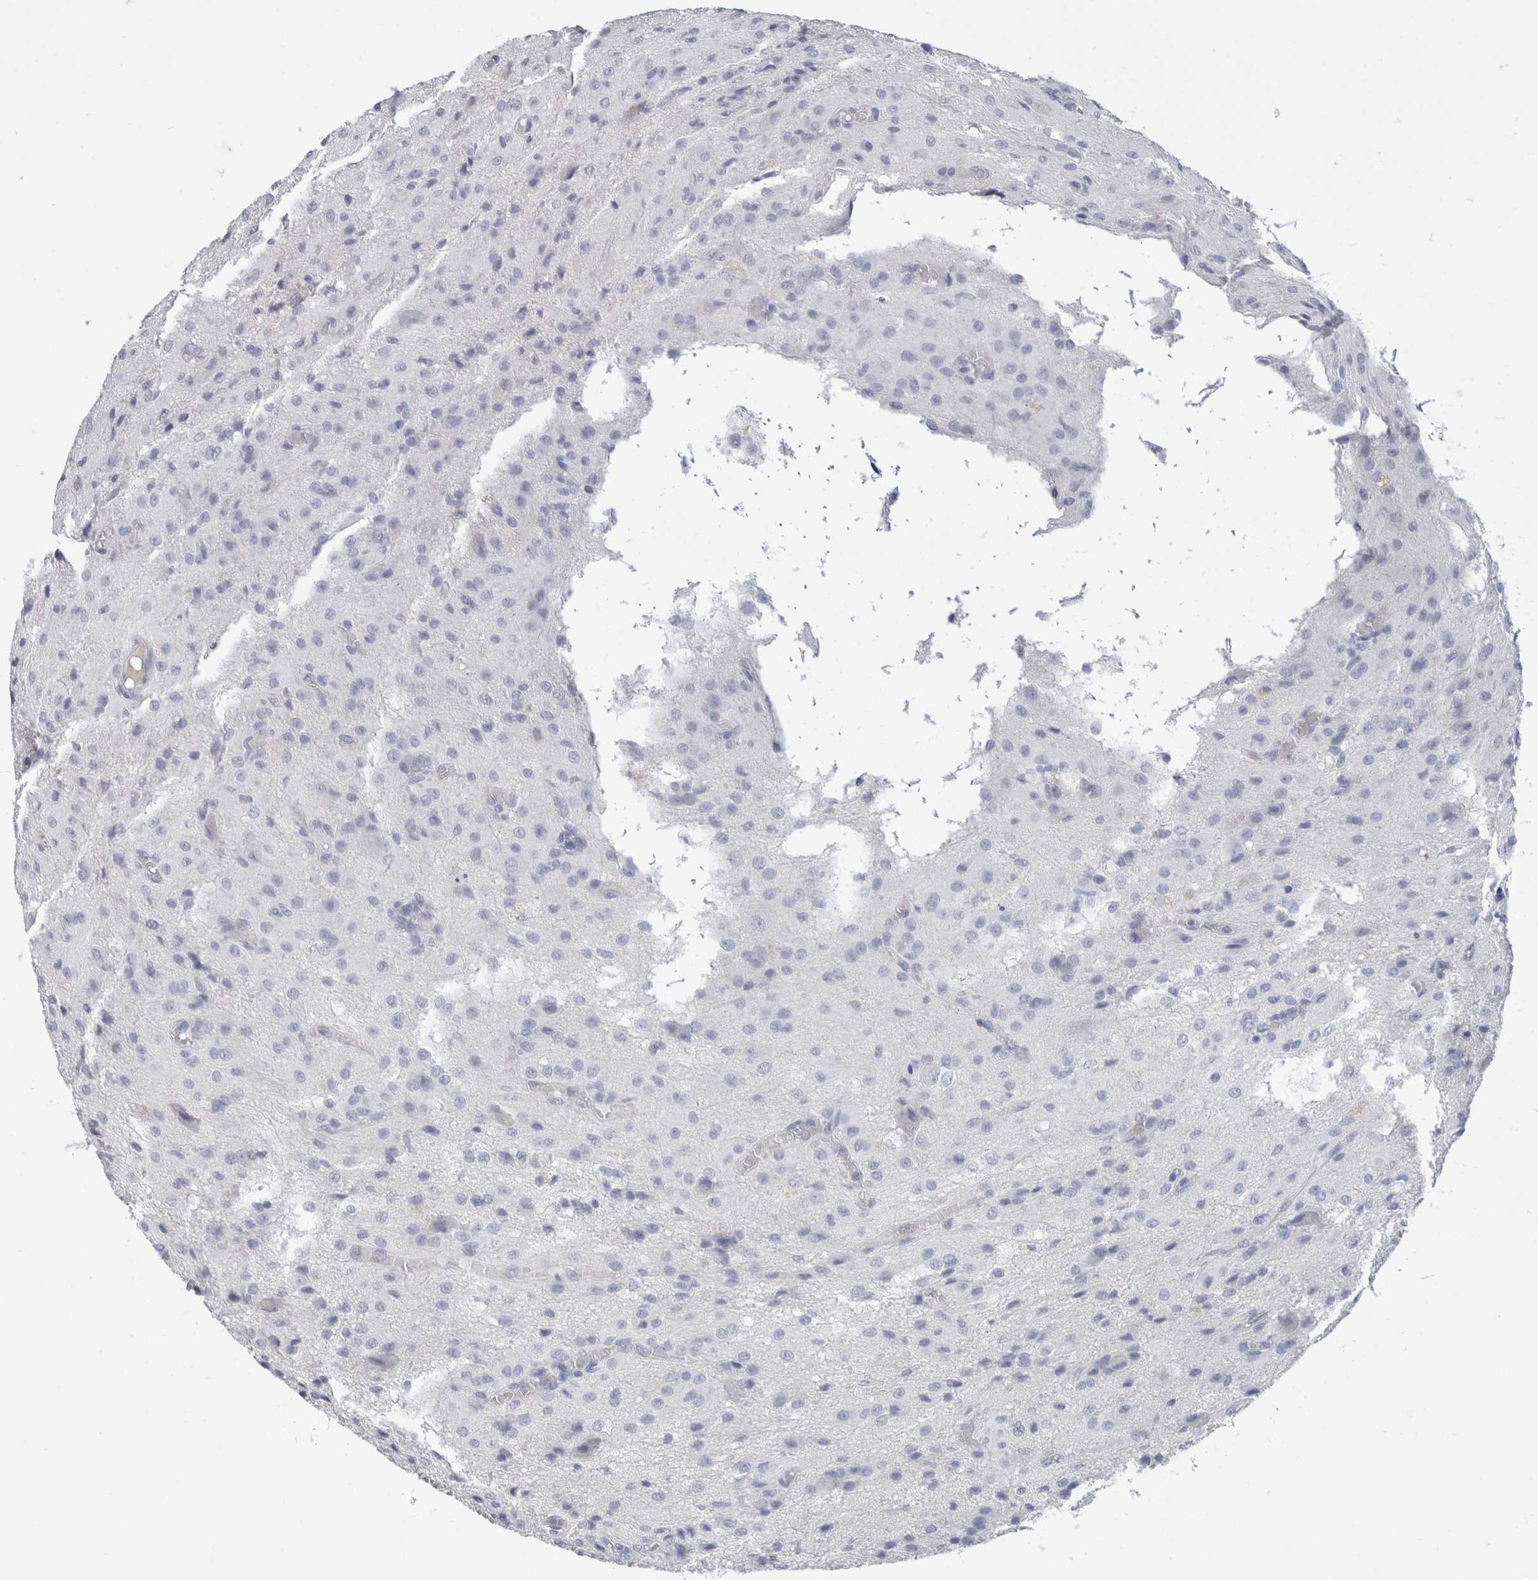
{"staining": {"intensity": "negative", "quantity": "none", "location": "none"}, "tissue": "glioma", "cell_type": "Tumor cells", "image_type": "cancer", "snomed": [{"axis": "morphology", "description": "Glioma, malignant, High grade"}, {"axis": "topography", "description": "Brain"}], "caption": "Human glioma stained for a protein using immunohistochemistry displays no positivity in tumor cells.", "gene": "IL6", "patient": {"sex": "female", "age": 59}}